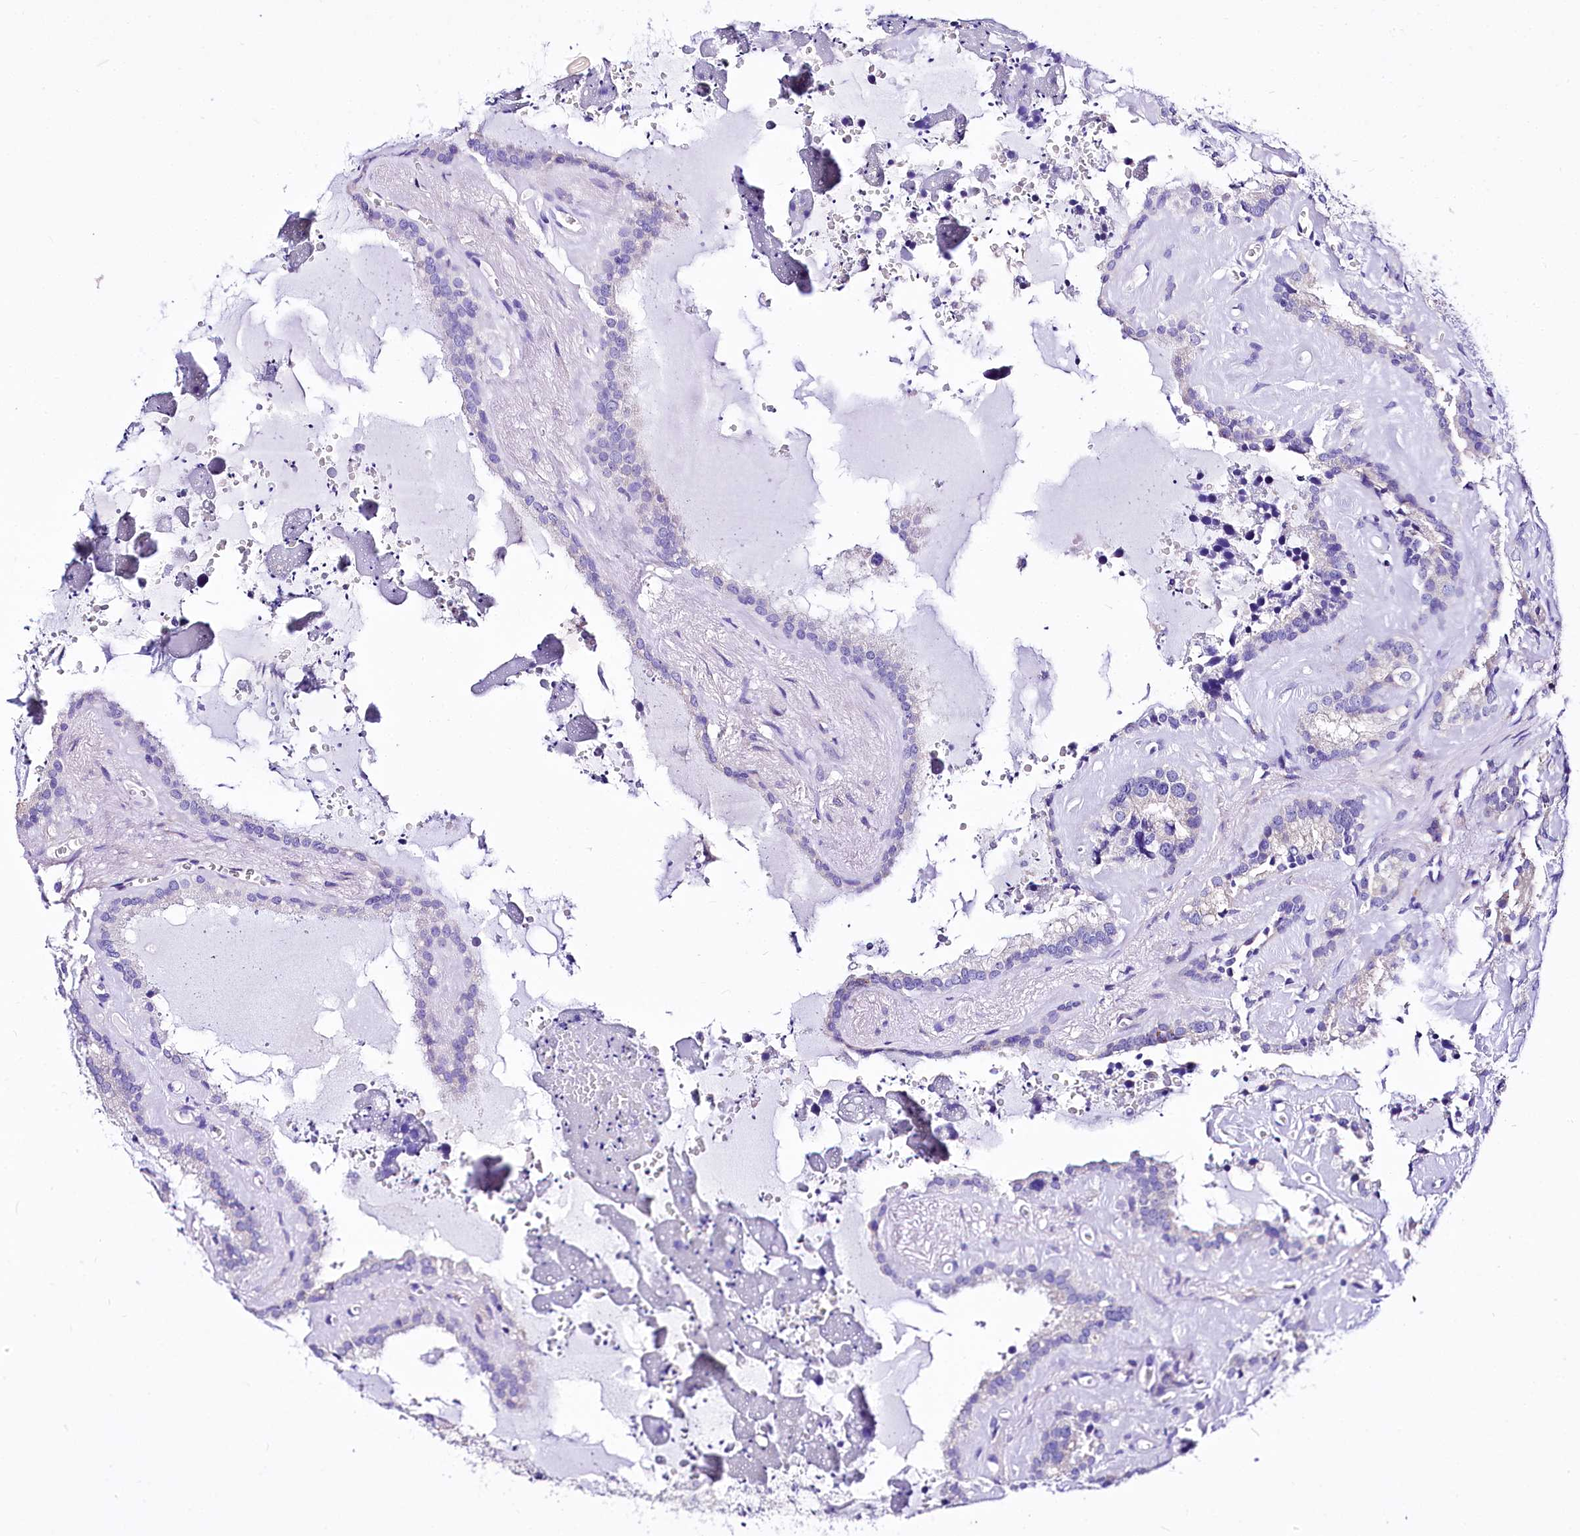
{"staining": {"intensity": "negative", "quantity": "none", "location": "none"}, "tissue": "seminal vesicle", "cell_type": "Glandular cells", "image_type": "normal", "snomed": [{"axis": "morphology", "description": "Normal tissue, NOS"}, {"axis": "topography", "description": "Prostate"}, {"axis": "topography", "description": "Seminal veicle"}], "caption": "Immunohistochemistry (IHC) micrograph of unremarkable seminal vesicle: seminal vesicle stained with DAB (3,3'-diaminobenzidine) exhibits no significant protein positivity in glandular cells.", "gene": "A2ML1", "patient": {"sex": "male", "age": 59}}